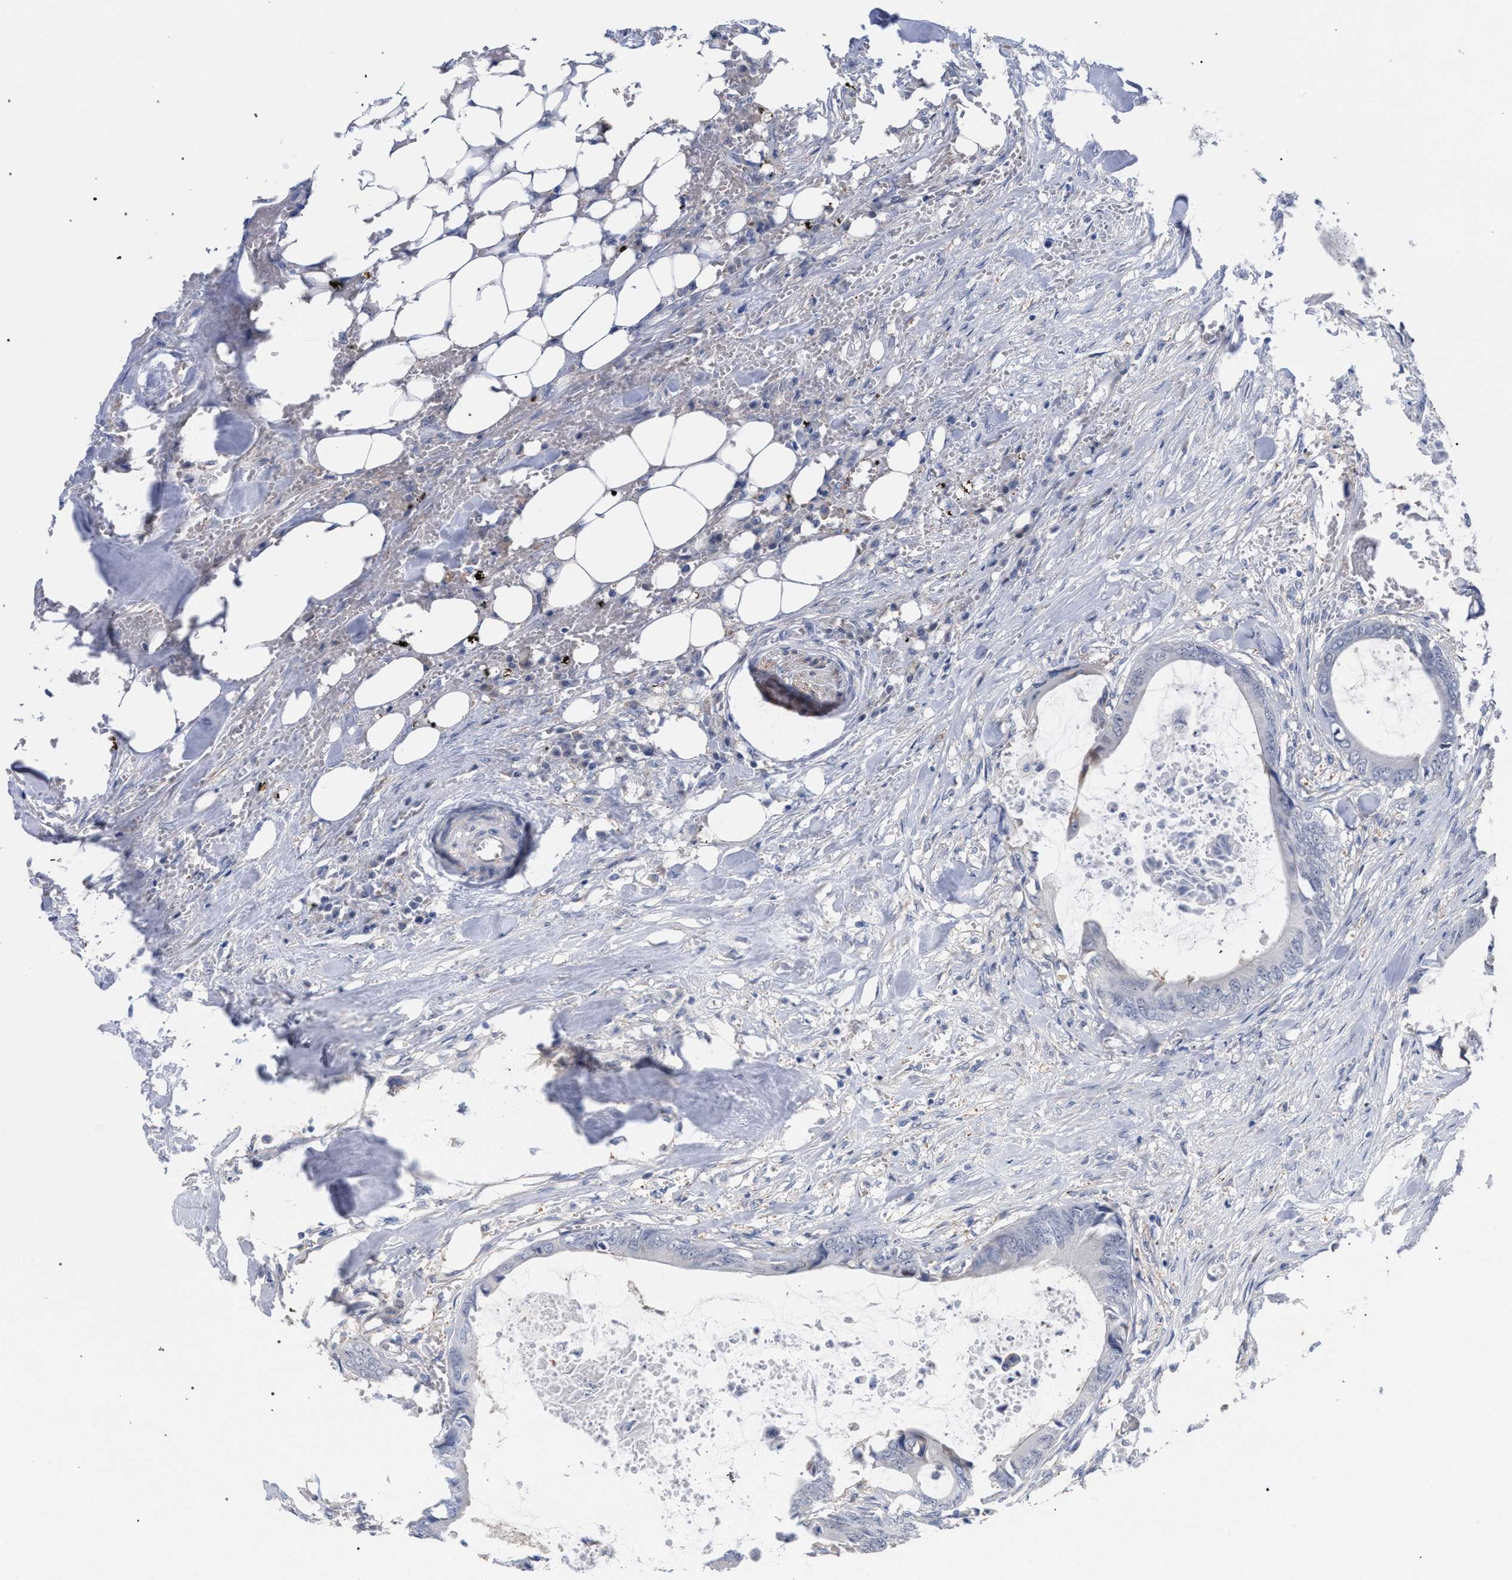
{"staining": {"intensity": "negative", "quantity": "none", "location": "none"}, "tissue": "colorectal cancer", "cell_type": "Tumor cells", "image_type": "cancer", "snomed": [{"axis": "morphology", "description": "Normal tissue, NOS"}, {"axis": "morphology", "description": "Adenocarcinoma, NOS"}, {"axis": "topography", "description": "Rectum"}, {"axis": "topography", "description": "Peripheral nerve tissue"}], "caption": "This is a histopathology image of immunohistochemistry staining of colorectal cancer (adenocarcinoma), which shows no positivity in tumor cells.", "gene": "FHOD3", "patient": {"sex": "female", "age": 77}}